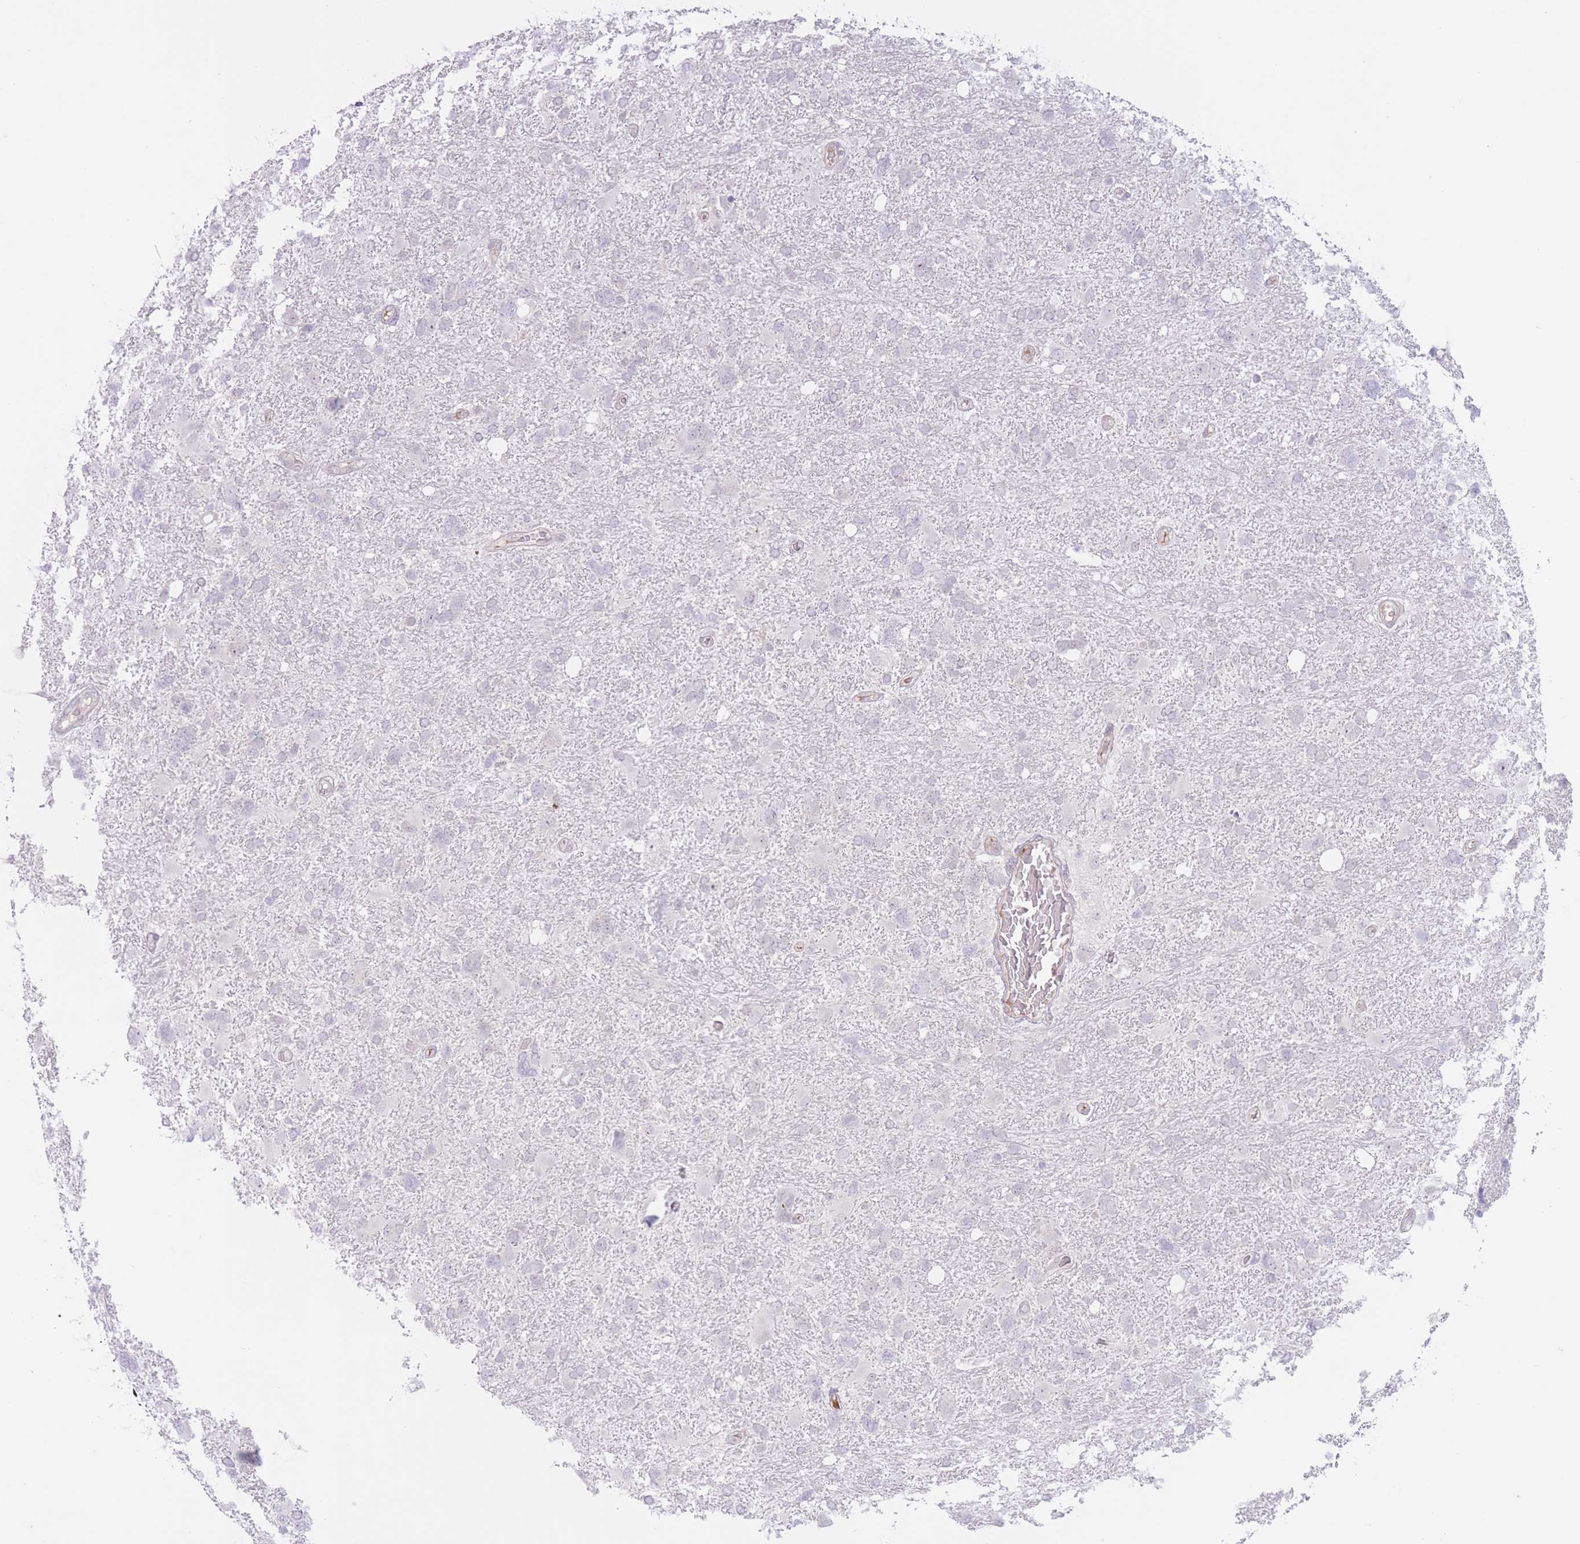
{"staining": {"intensity": "negative", "quantity": "none", "location": "none"}, "tissue": "glioma", "cell_type": "Tumor cells", "image_type": "cancer", "snomed": [{"axis": "morphology", "description": "Glioma, malignant, High grade"}, {"axis": "topography", "description": "Brain"}], "caption": "Tumor cells show no significant protein expression in glioma.", "gene": "ARPIN", "patient": {"sex": "male", "age": 61}}